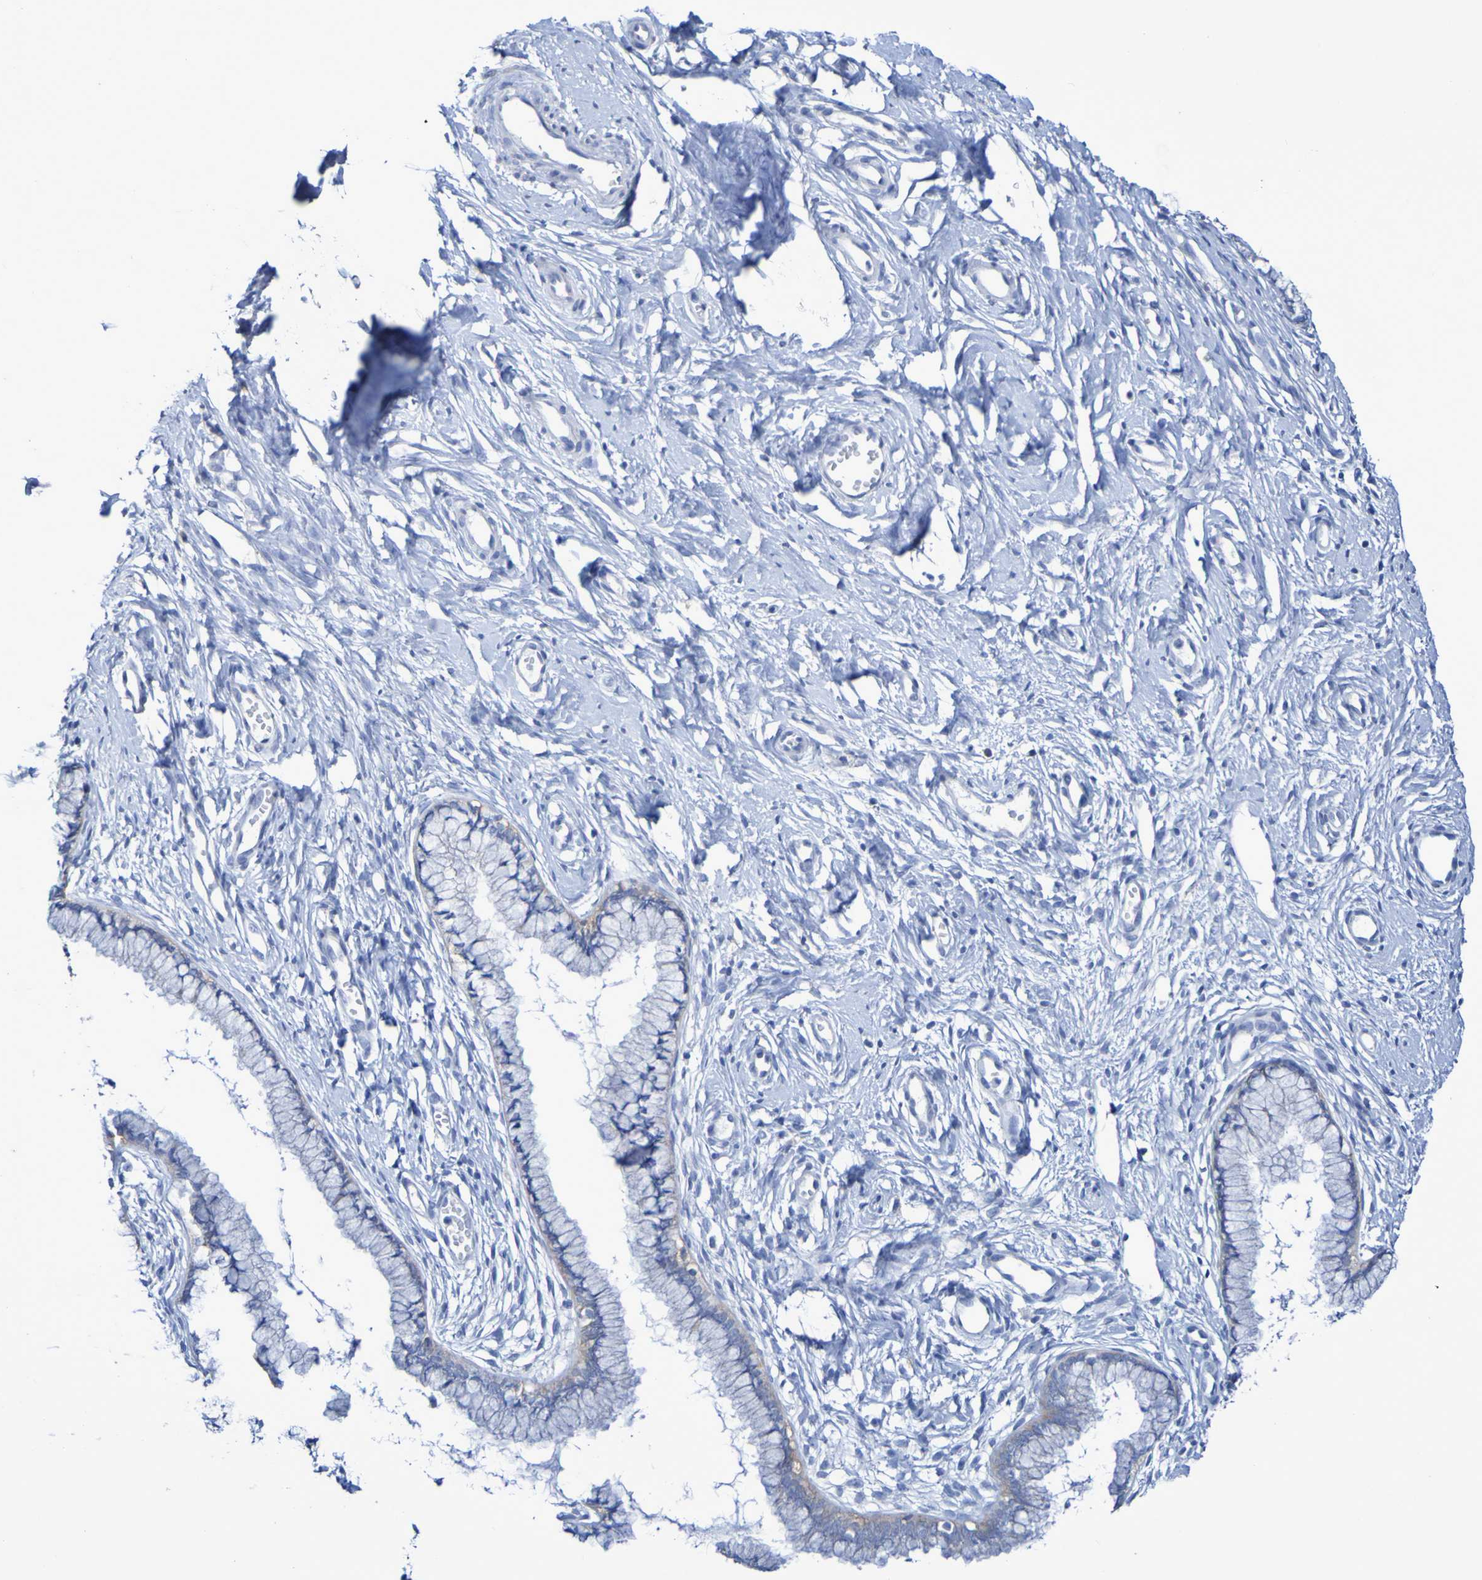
{"staining": {"intensity": "negative", "quantity": "none", "location": "none"}, "tissue": "cervix", "cell_type": "Glandular cells", "image_type": "normal", "snomed": [{"axis": "morphology", "description": "Normal tissue, NOS"}, {"axis": "topography", "description": "Cervix"}], "caption": "This is an IHC photomicrograph of benign cervix. There is no expression in glandular cells.", "gene": "SLC3A2", "patient": {"sex": "female", "age": 65}}